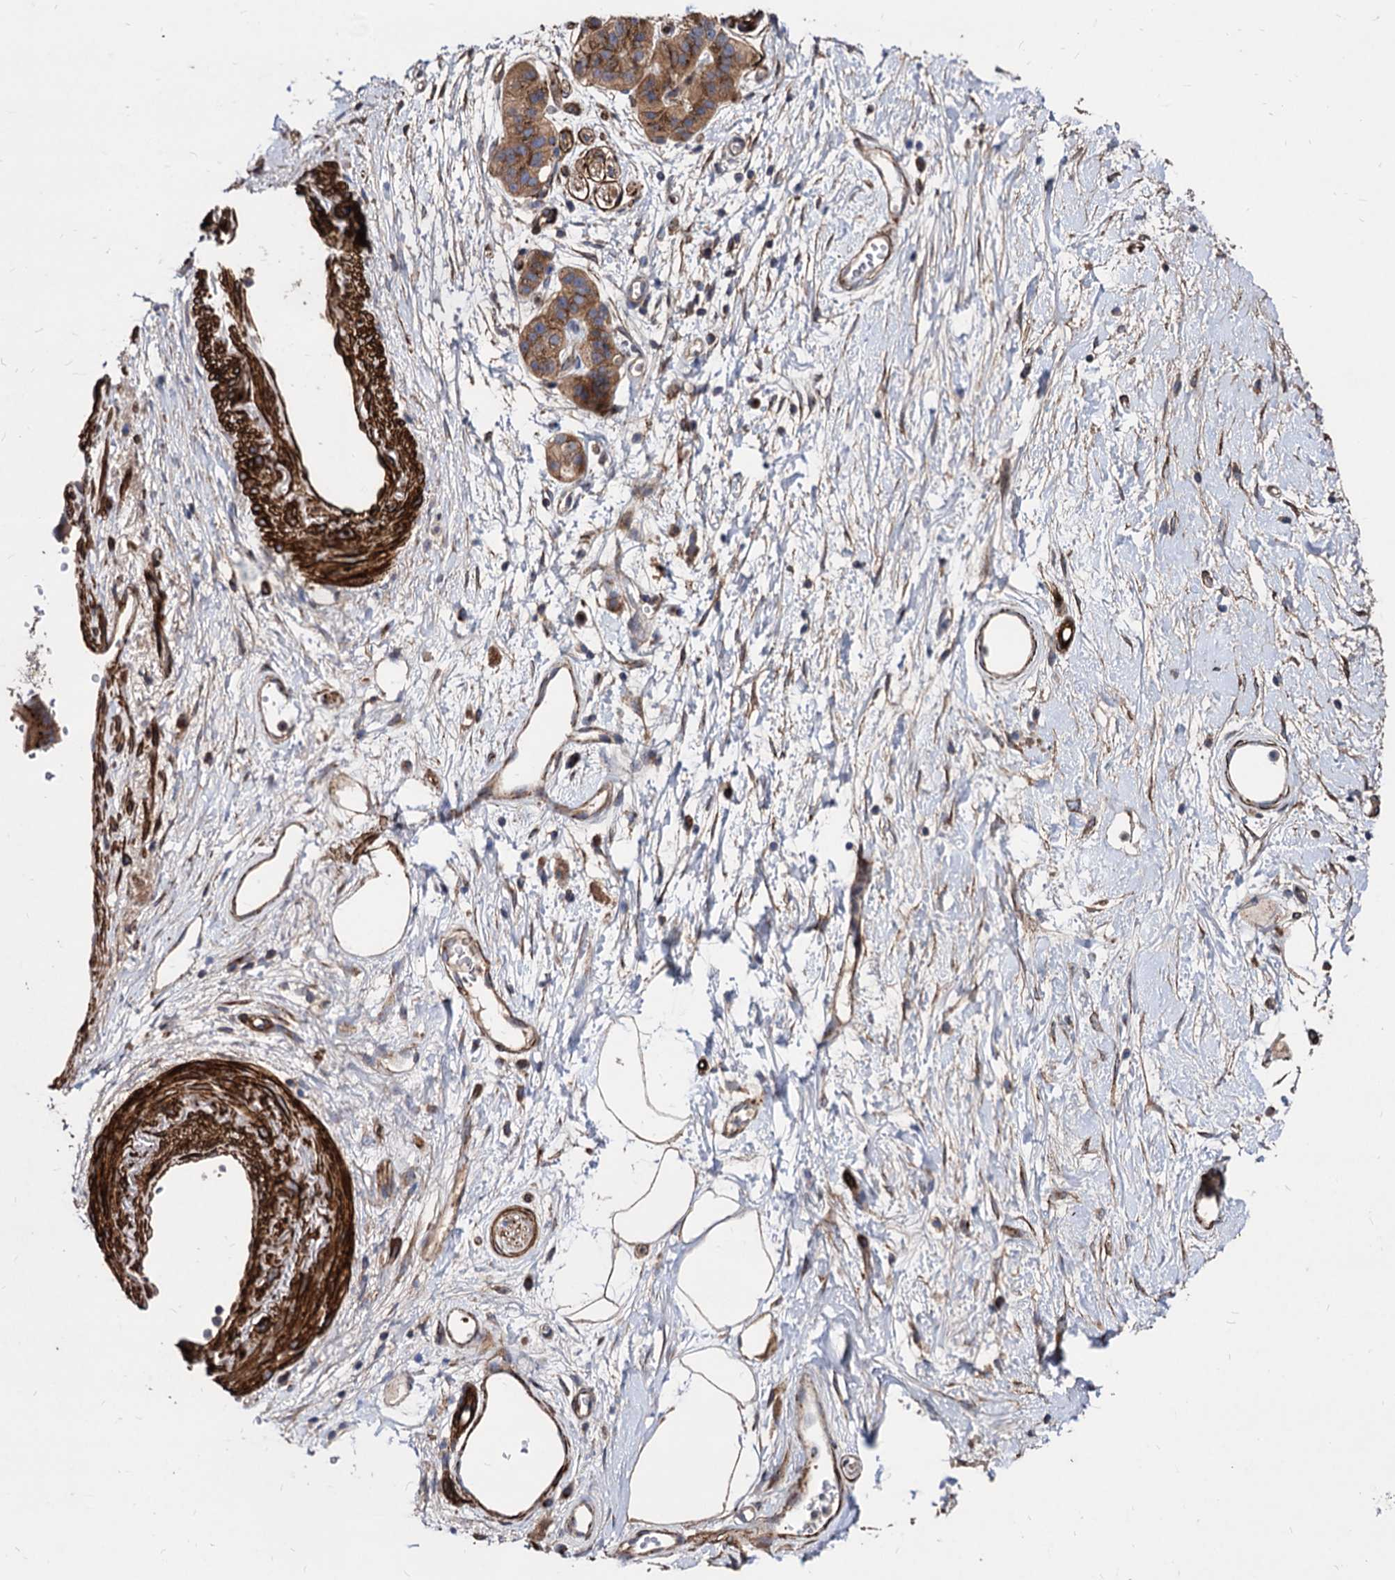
{"staining": {"intensity": "moderate", "quantity": ">75%", "location": "cytoplasmic/membranous"}, "tissue": "pancreatic cancer", "cell_type": "Tumor cells", "image_type": "cancer", "snomed": [{"axis": "morphology", "description": "Adenocarcinoma, NOS"}, {"axis": "topography", "description": "Pancreas"}], "caption": "The micrograph reveals immunohistochemical staining of adenocarcinoma (pancreatic). There is moderate cytoplasmic/membranous staining is identified in about >75% of tumor cells.", "gene": "WDR11", "patient": {"sex": "male", "age": 68}}